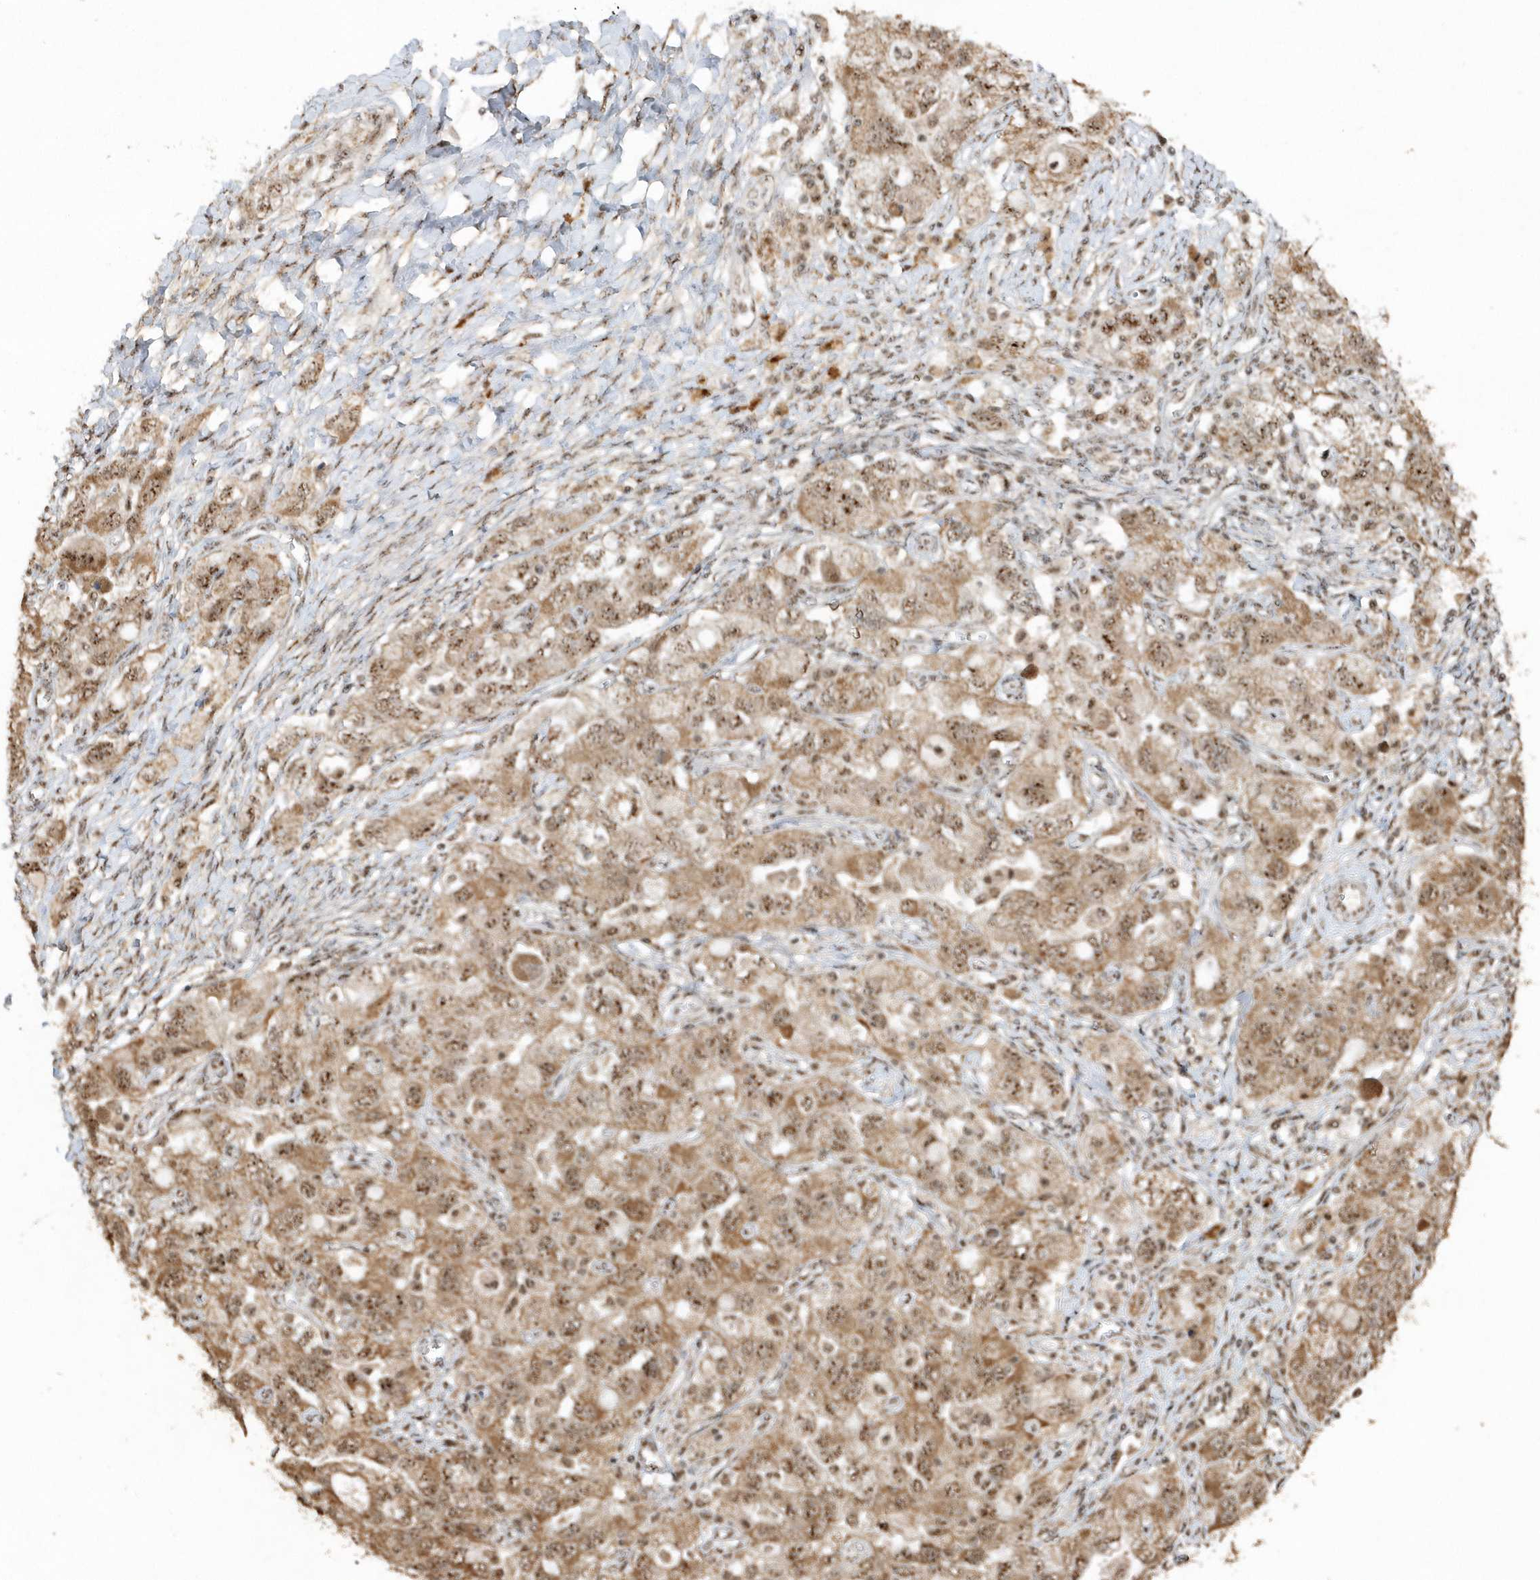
{"staining": {"intensity": "moderate", "quantity": ">75%", "location": "cytoplasmic/membranous,nuclear"}, "tissue": "ovarian cancer", "cell_type": "Tumor cells", "image_type": "cancer", "snomed": [{"axis": "morphology", "description": "Carcinoma, NOS"}, {"axis": "morphology", "description": "Cystadenocarcinoma, serous, NOS"}, {"axis": "topography", "description": "Ovary"}], "caption": "Immunohistochemical staining of ovarian cancer (serous cystadenocarcinoma) displays medium levels of moderate cytoplasmic/membranous and nuclear protein positivity in approximately >75% of tumor cells.", "gene": "POLR3B", "patient": {"sex": "female", "age": 69}}